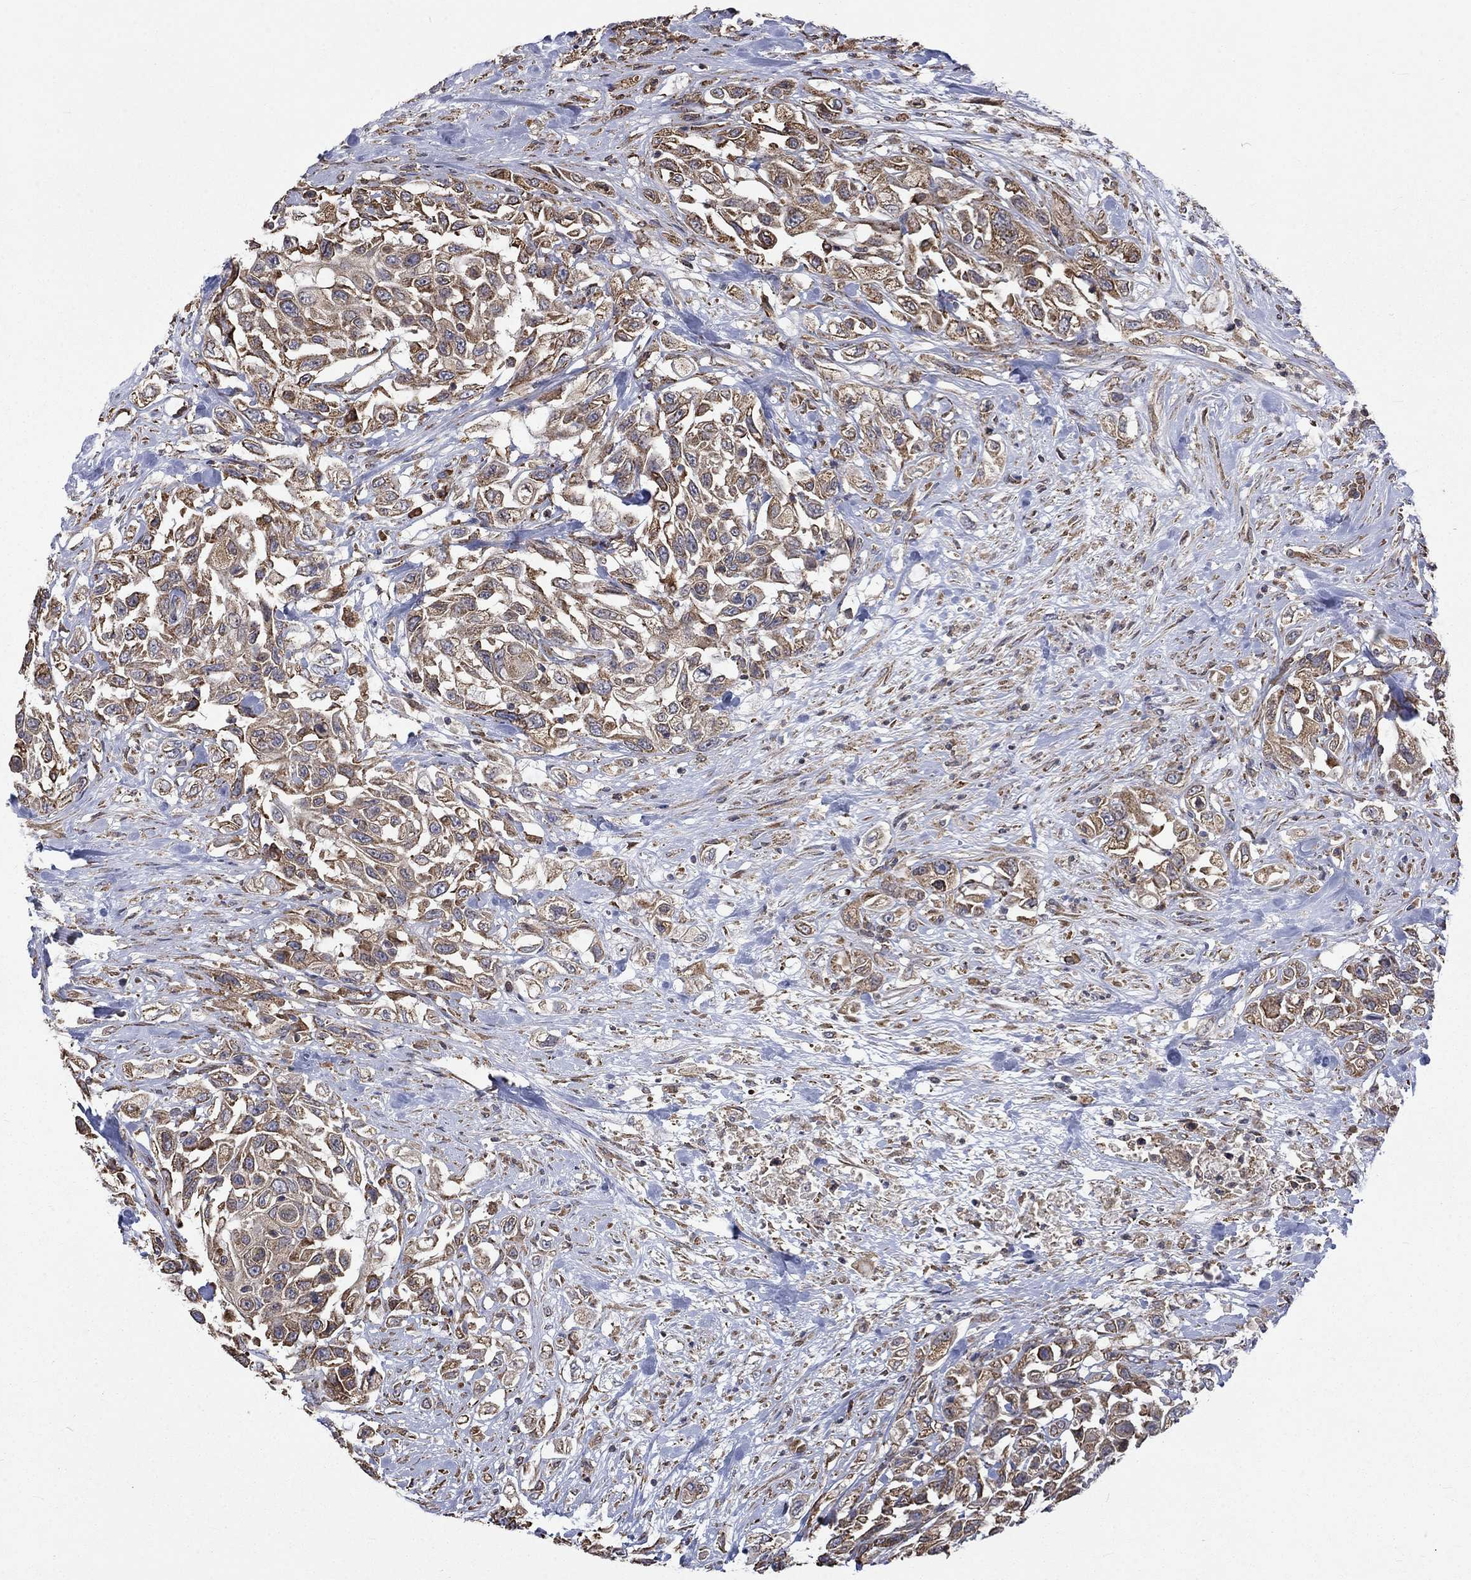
{"staining": {"intensity": "weak", "quantity": "25%-75%", "location": "cytoplasmic/membranous"}, "tissue": "urothelial cancer", "cell_type": "Tumor cells", "image_type": "cancer", "snomed": [{"axis": "morphology", "description": "Urothelial carcinoma, High grade"}, {"axis": "topography", "description": "Urinary bladder"}], "caption": "DAB (3,3'-diaminobenzidine) immunohistochemical staining of urothelial cancer exhibits weak cytoplasmic/membranous protein expression in about 25%-75% of tumor cells. (brown staining indicates protein expression, while blue staining denotes nuclei).", "gene": "ESRRA", "patient": {"sex": "female", "age": 56}}